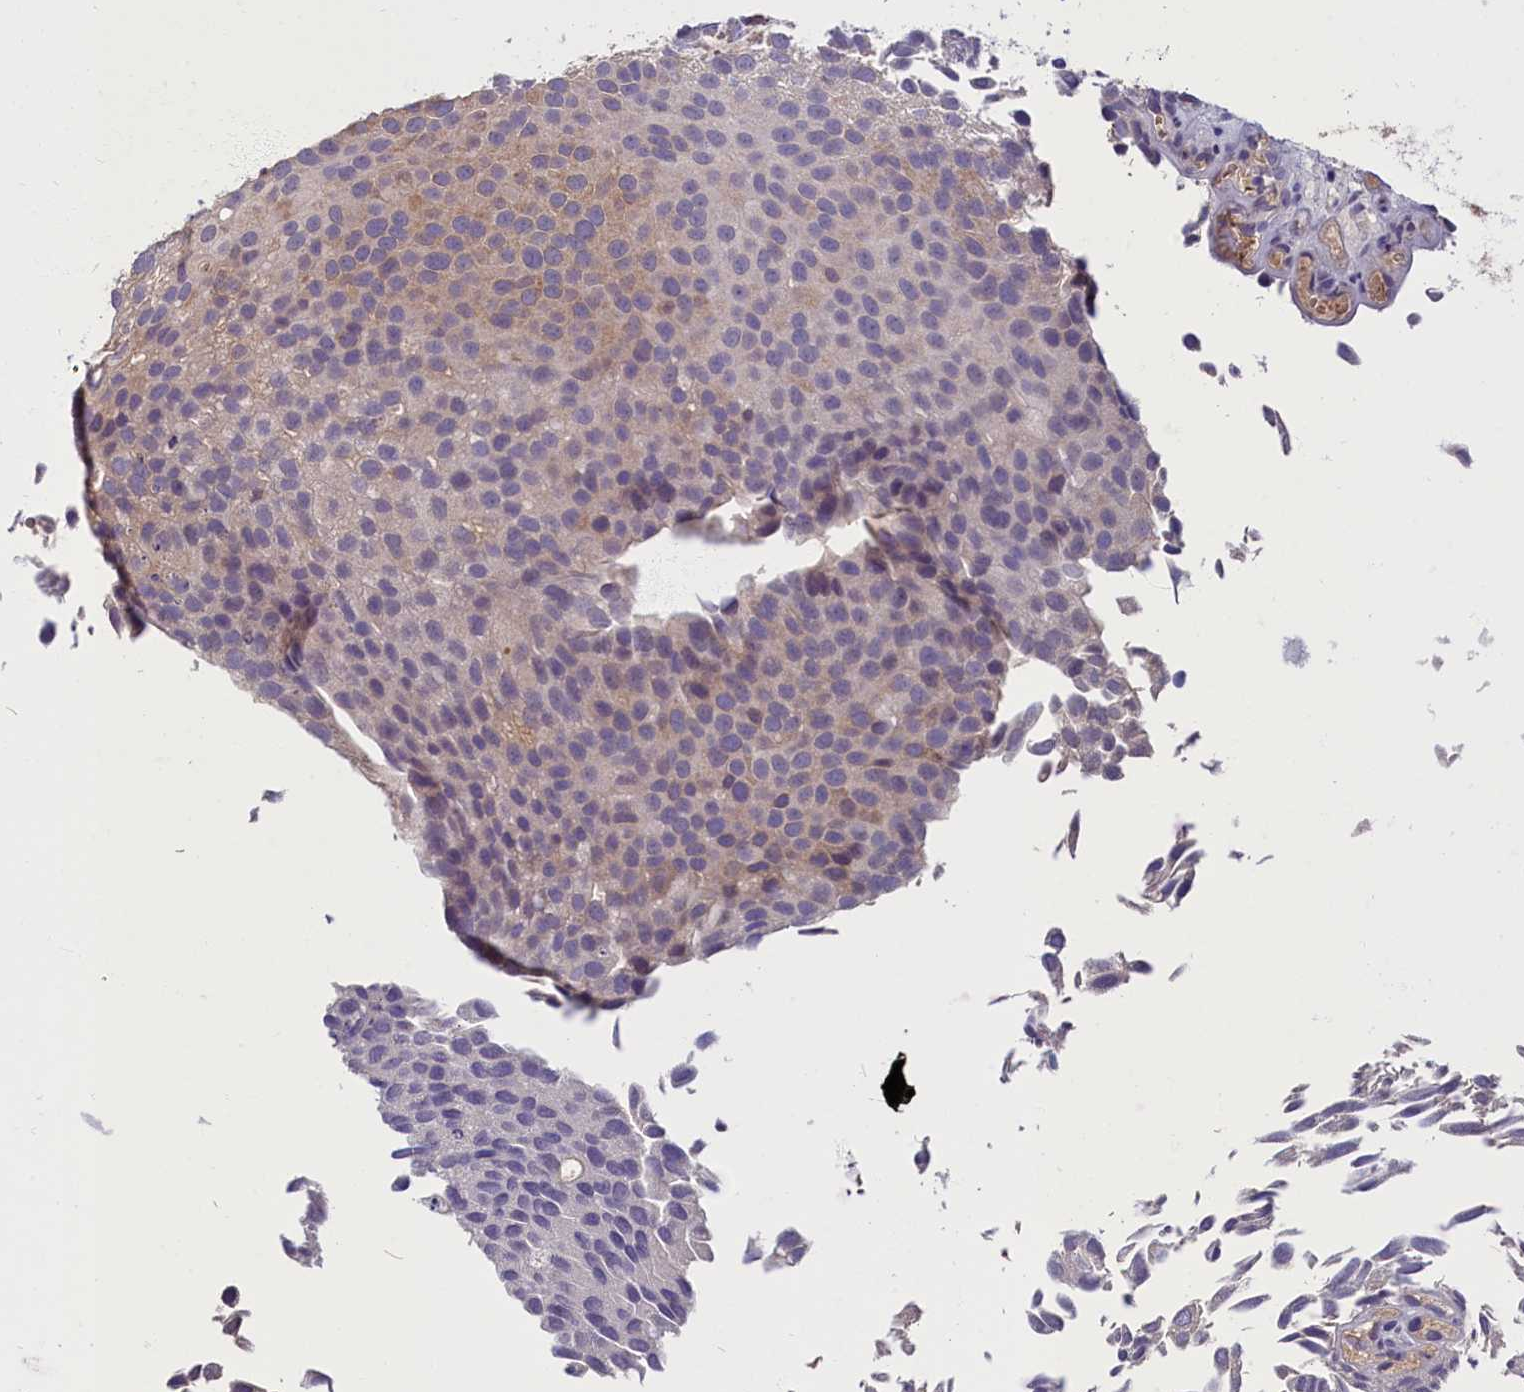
{"staining": {"intensity": "moderate", "quantity": "25%-75%", "location": "cytoplasmic/membranous"}, "tissue": "urothelial cancer", "cell_type": "Tumor cells", "image_type": "cancer", "snomed": [{"axis": "morphology", "description": "Urothelial carcinoma, Low grade"}, {"axis": "topography", "description": "Urinary bladder"}], "caption": "Urothelial carcinoma (low-grade) tissue displays moderate cytoplasmic/membranous positivity in approximately 25%-75% of tumor cells, visualized by immunohistochemistry. The staining was performed using DAB (3,3'-diaminobenzidine), with brown indicating positive protein expression. Nuclei are stained blue with hematoxylin.", "gene": "SV2C", "patient": {"sex": "male", "age": 89}}